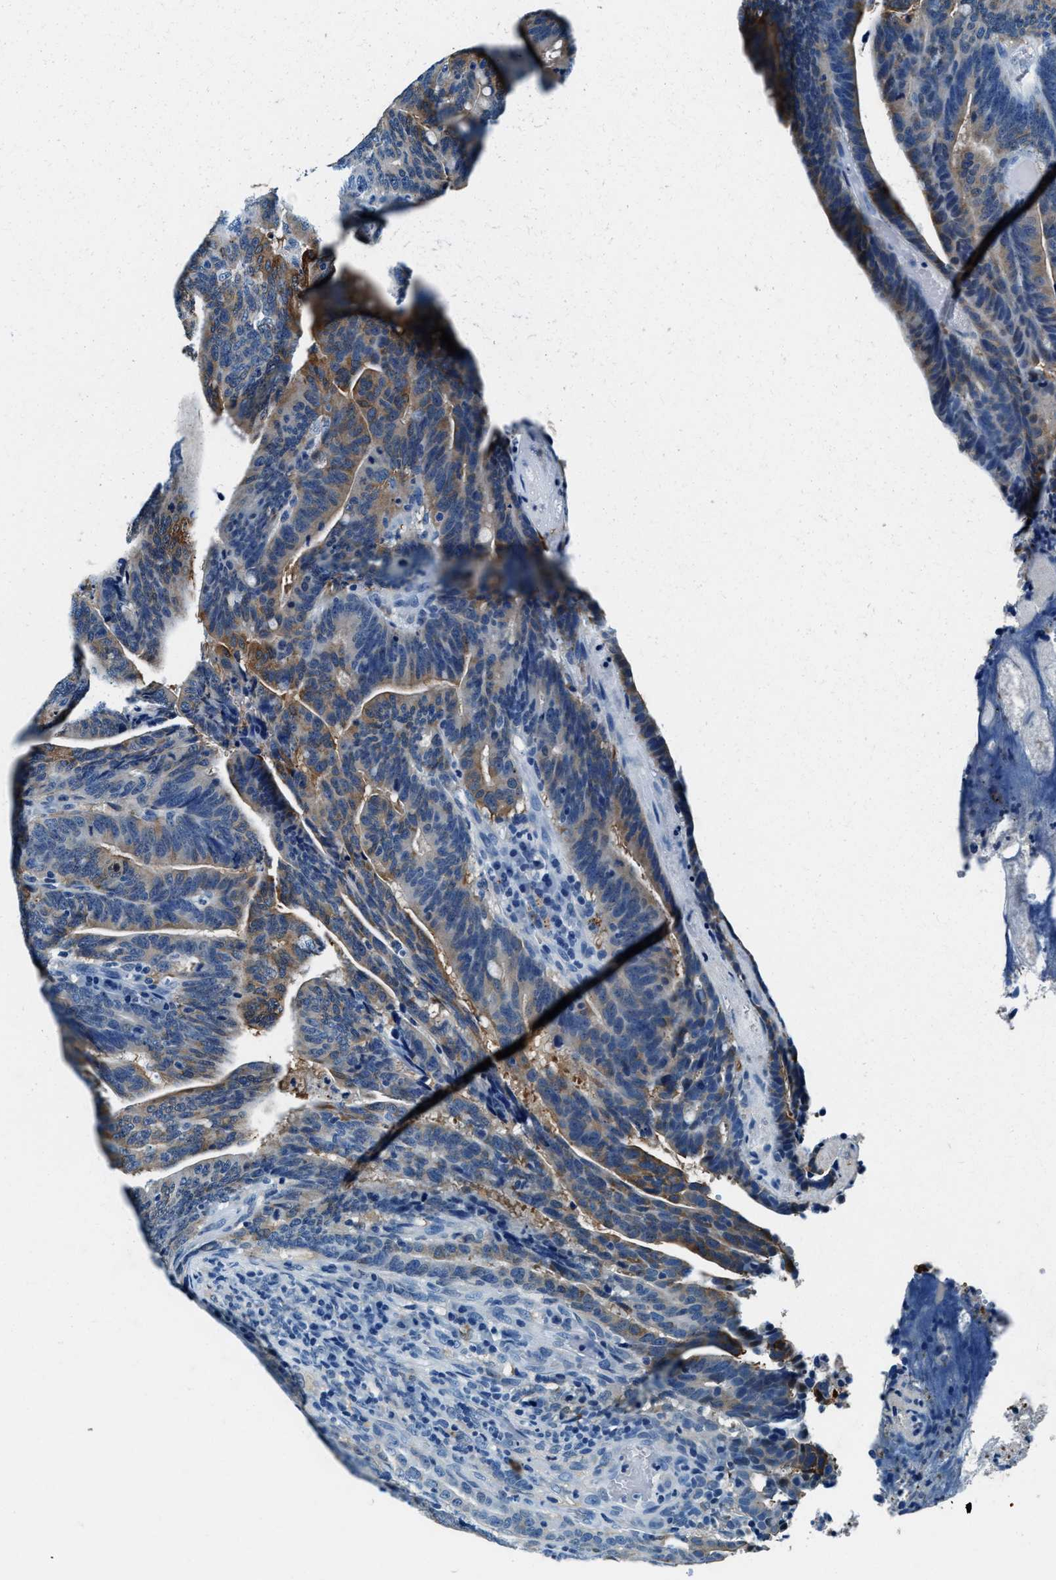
{"staining": {"intensity": "moderate", "quantity": "<25%", "location": "cytoplasmic/membranous"}, "tissue": "colorectal cancer", "cell_type": "Tumor cells", "image_type": "cancer", "snomed": [{"axis": "morphology", "description": "Adenocarcinoma, NOS"}, {"axis": "topography", "description": "Colon"}], "caption": "Protein expression by immunohistochemistry (IHC) reveals moderate cytoplasmic/membranous staining in approximately <25% of tumor cells in adenocarcinoma (colorectal). (IHC, brightfield microscopy, high magnification).", "gene": "PTPDC1", "patient": {"sex": "female", "age": 66}}